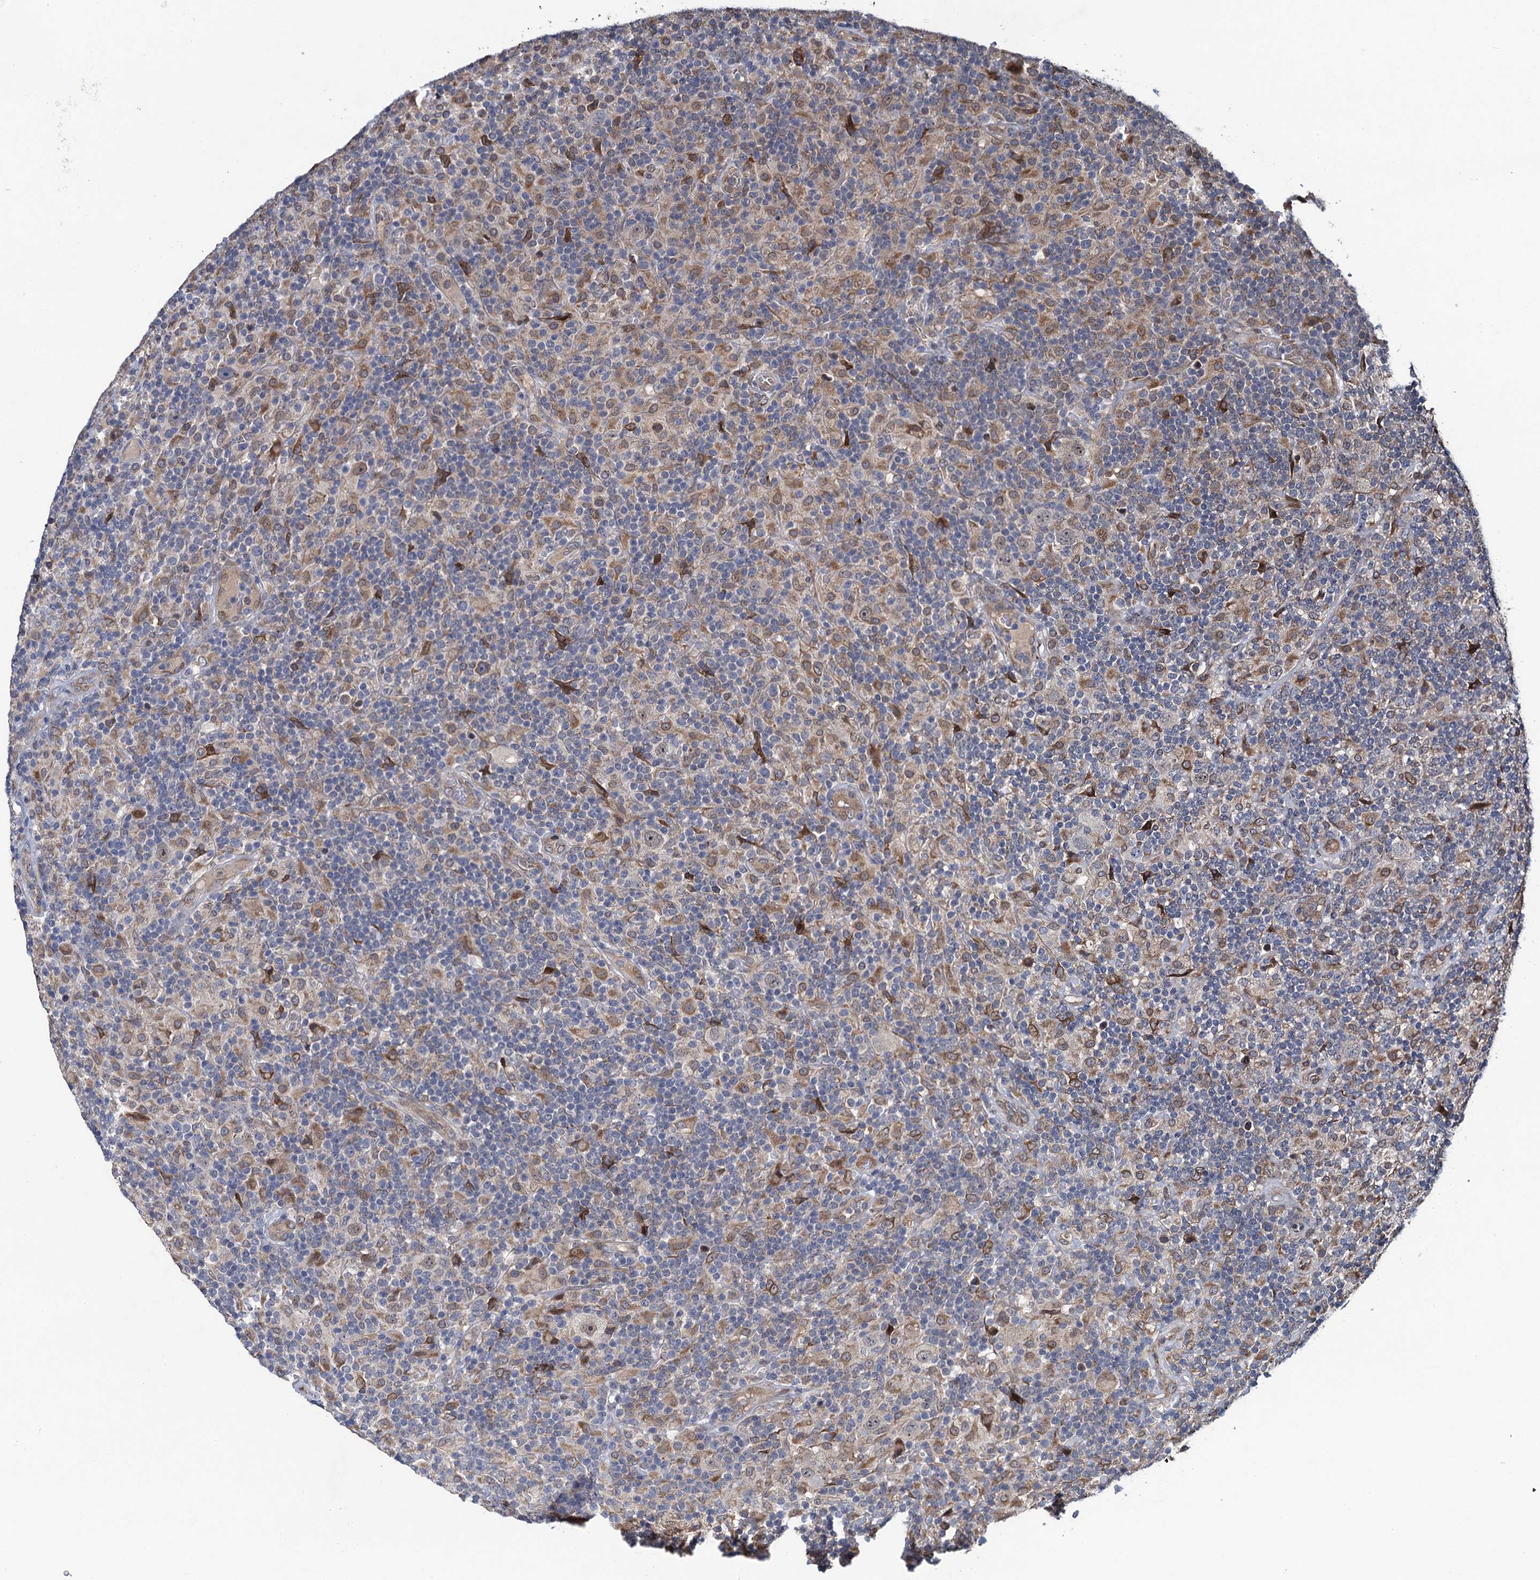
{"staining": {"intensity": "moderate", "quantity": "<25%", "location": "cytoplasmic/membranous"}, "tissue": "lymphoma", "cell_type": "Tumor cells", "image_type": "cancer", "snomed": [{"axis": "morphology", "description": "Hodgkin's disease, NOS"}, {"axis": "topography", "description": "Lymph node"}], "caption": "There is low levels of moderate cytoplasmic/membranous expression in tumor cells of lymphoma, as demonstrated by immunohistochemical staining (brown color).", "gene": "EVX2", "patient": {"sex": "male", "age": 70}}